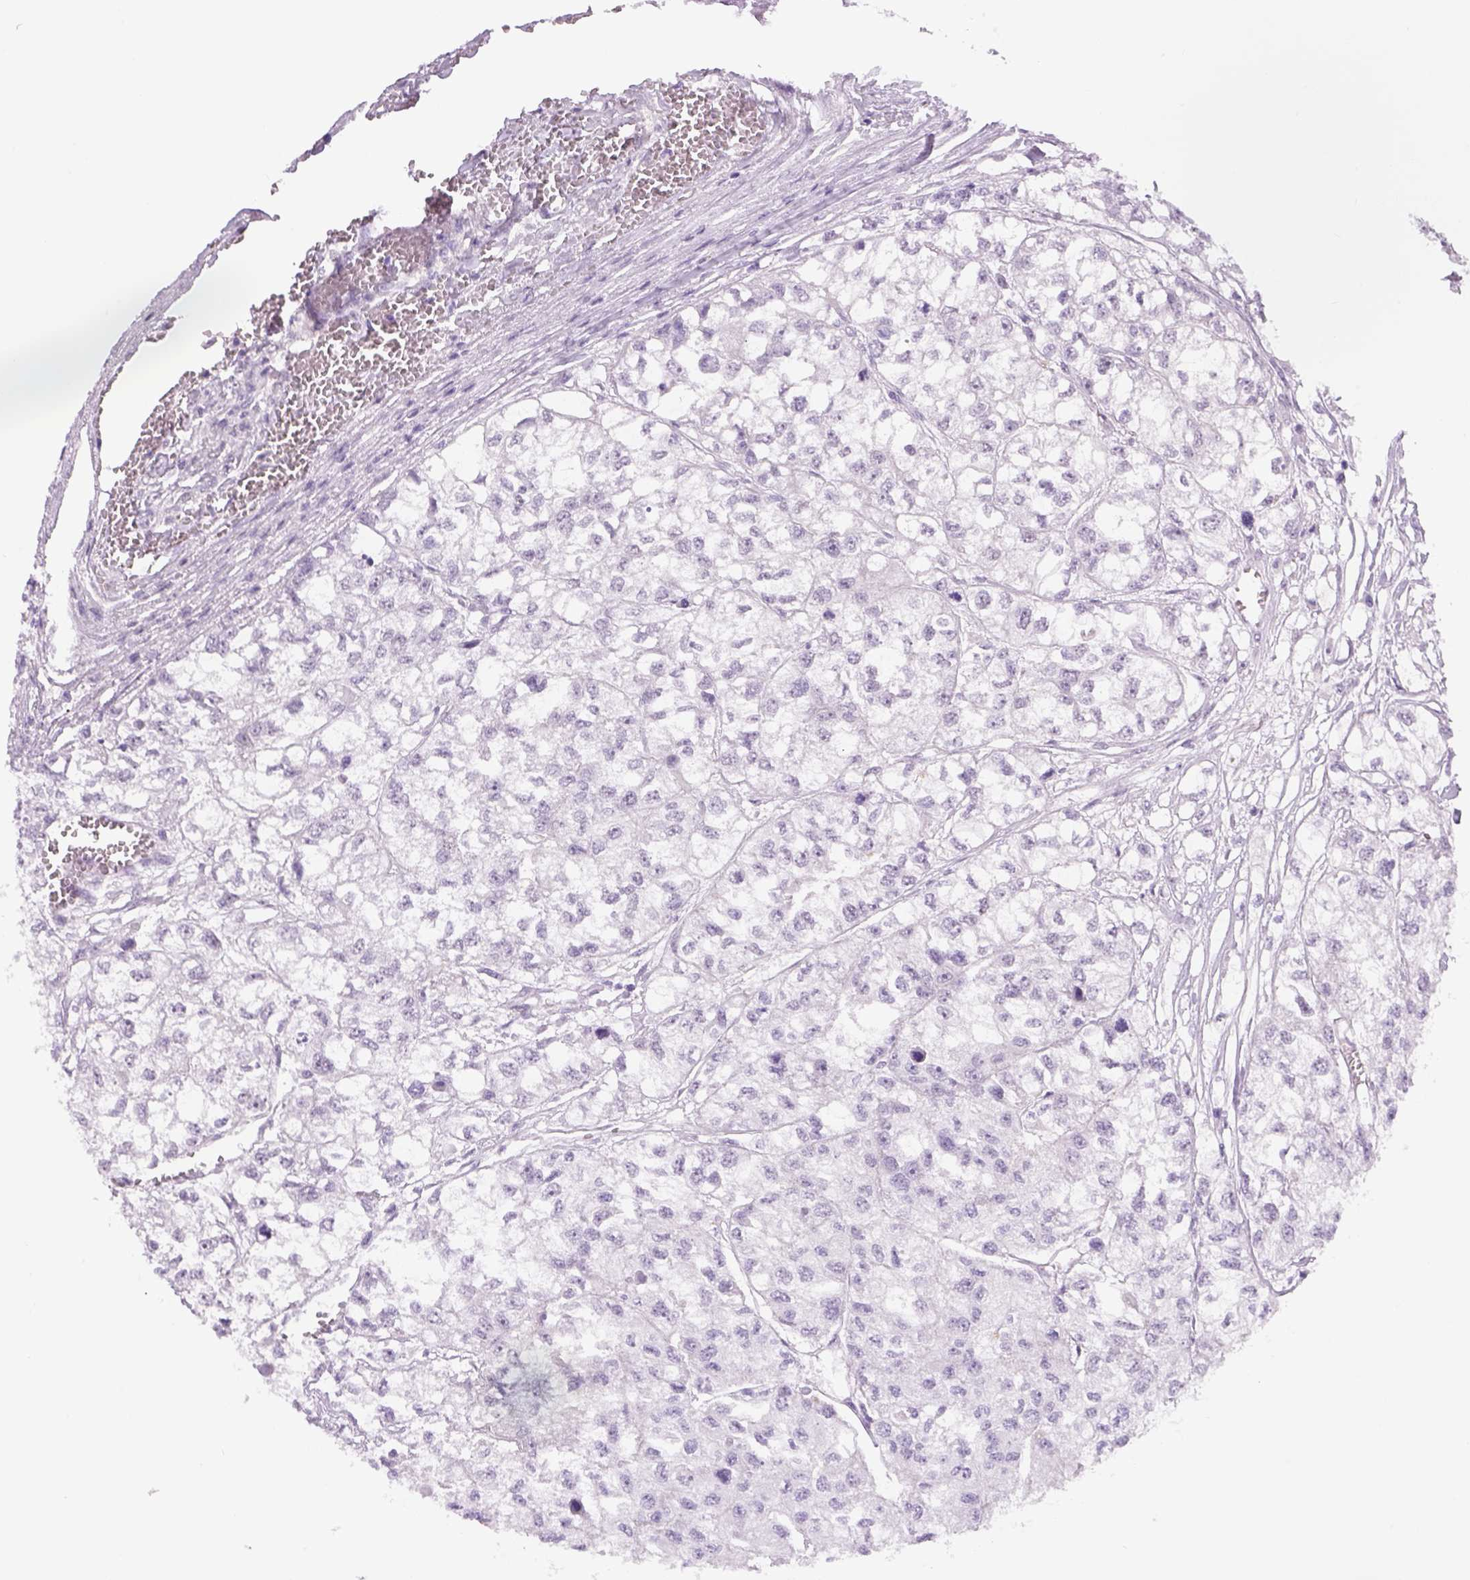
{"staining": {"intensity": "negative", "quantity": "none", "location": "none"}, "tissue": "renal cancer", "cell_type": "Tumor cells", "image_type": "cancer", "snomed": [{"axis": "morphology", "description": "Adenocarcinoma, NOS"}, {"axis": "topography", "description": "Kidney"}], "caption": "The IHC photomicrograph has no significant expression in tumor cells of adenocarcinoma (renal) tissue. (DAB (3,3'-diaminobenzidine) IHC with hematoxylin counter stain).", "gene": "DBH", "patient": {"sex": "male", "age": 56}}